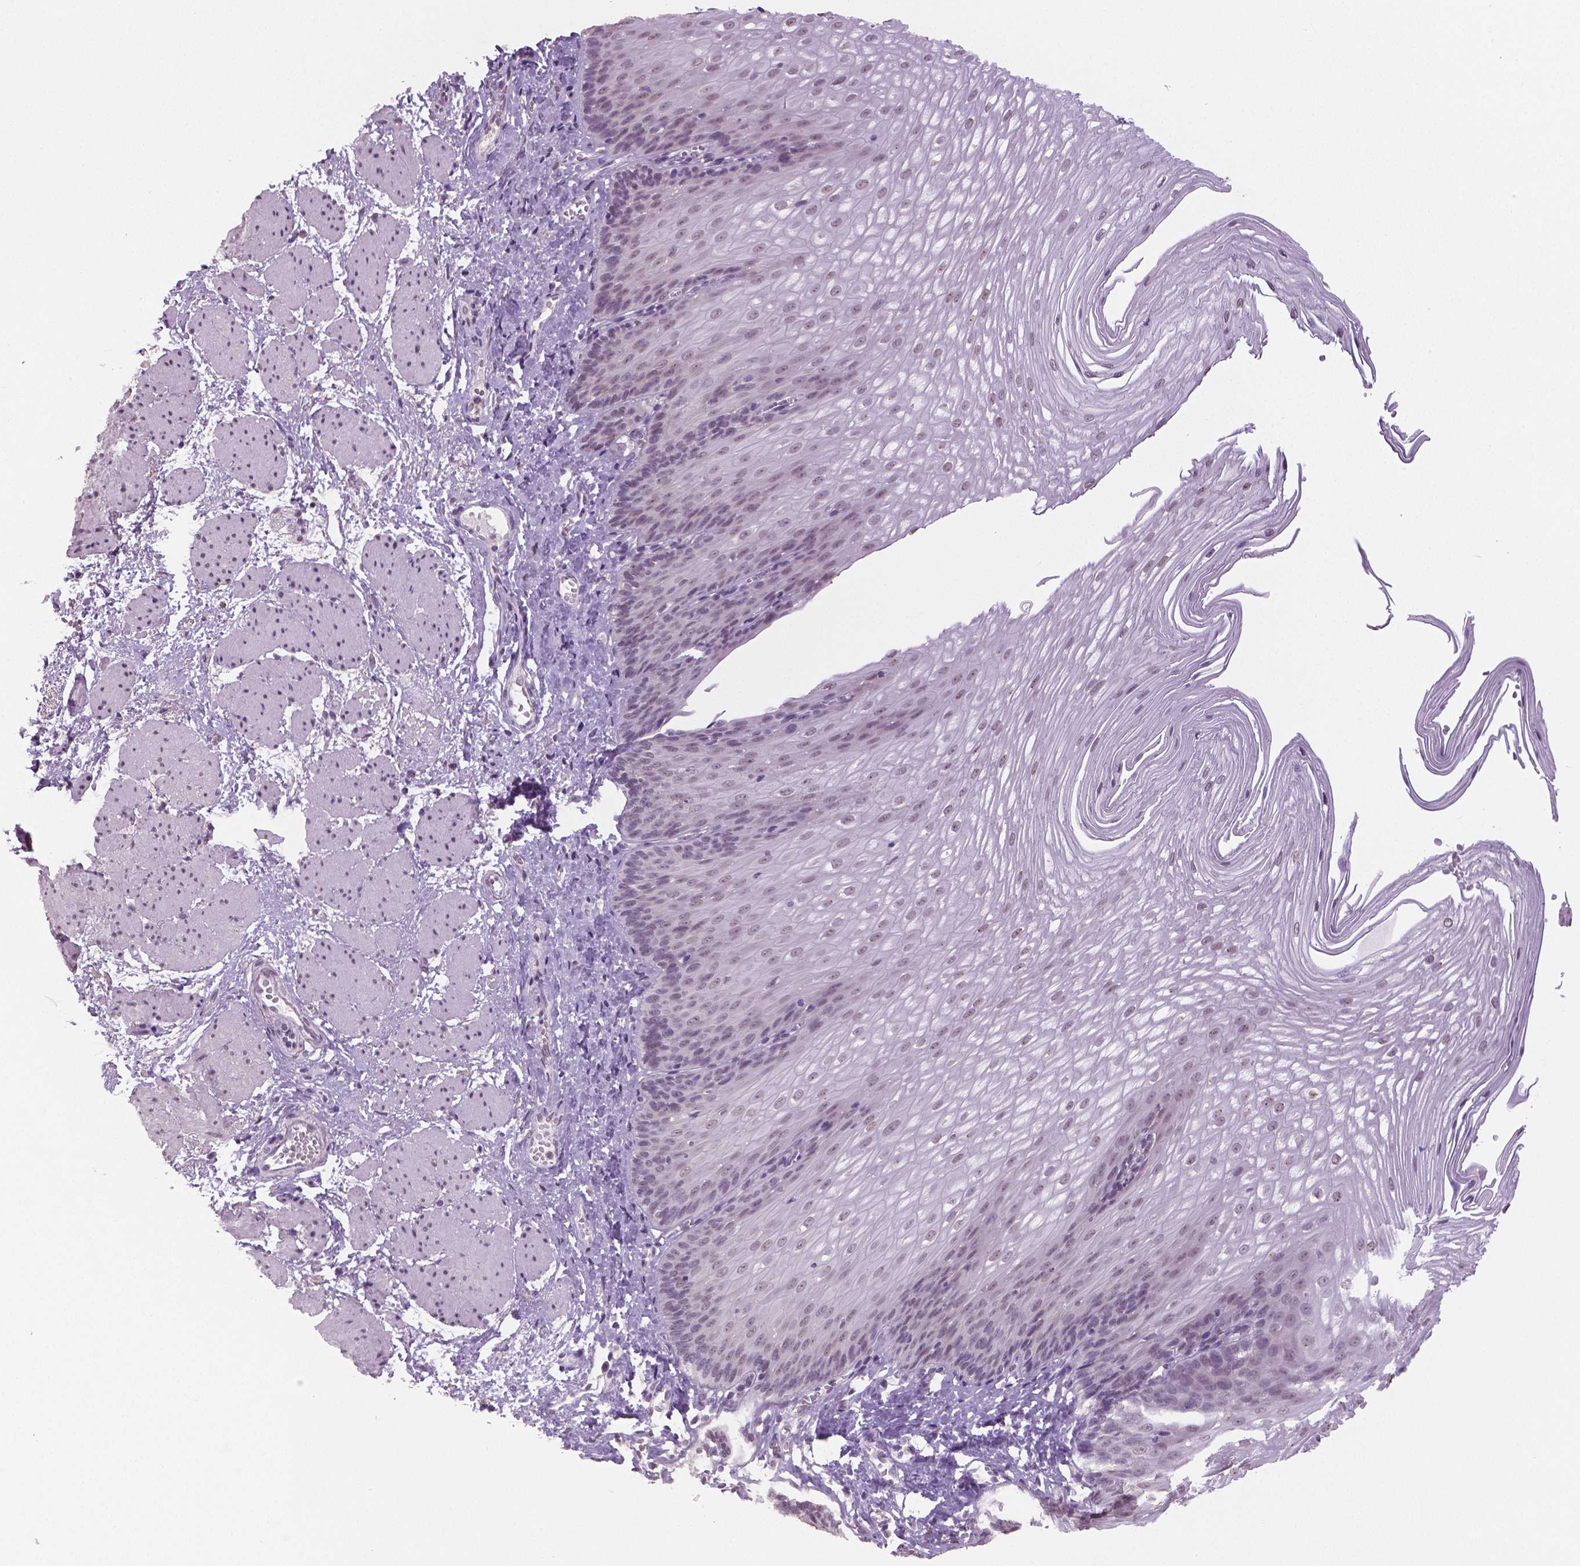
{"staining": {"intensity": "weak", "quantity": "25%-75%", "location": "nuclear"}, "tissue": "esophagus", "cell_type": "Squamous epithelial cells", "image_type": "normal", "snomed": [{"axis": "morphology", "description": "Normal tissue, NOS"}, {"axis": "topography", "description": "Esophagus"}], "caption": "This is a histology image of immunohistochemistry staining of unremarkable esophagus, which shows weak expression in the nuclear of squamous epithelial cells.", "gene": "IGF2BP1", "patient": {"sex": "male", "age": 62}}